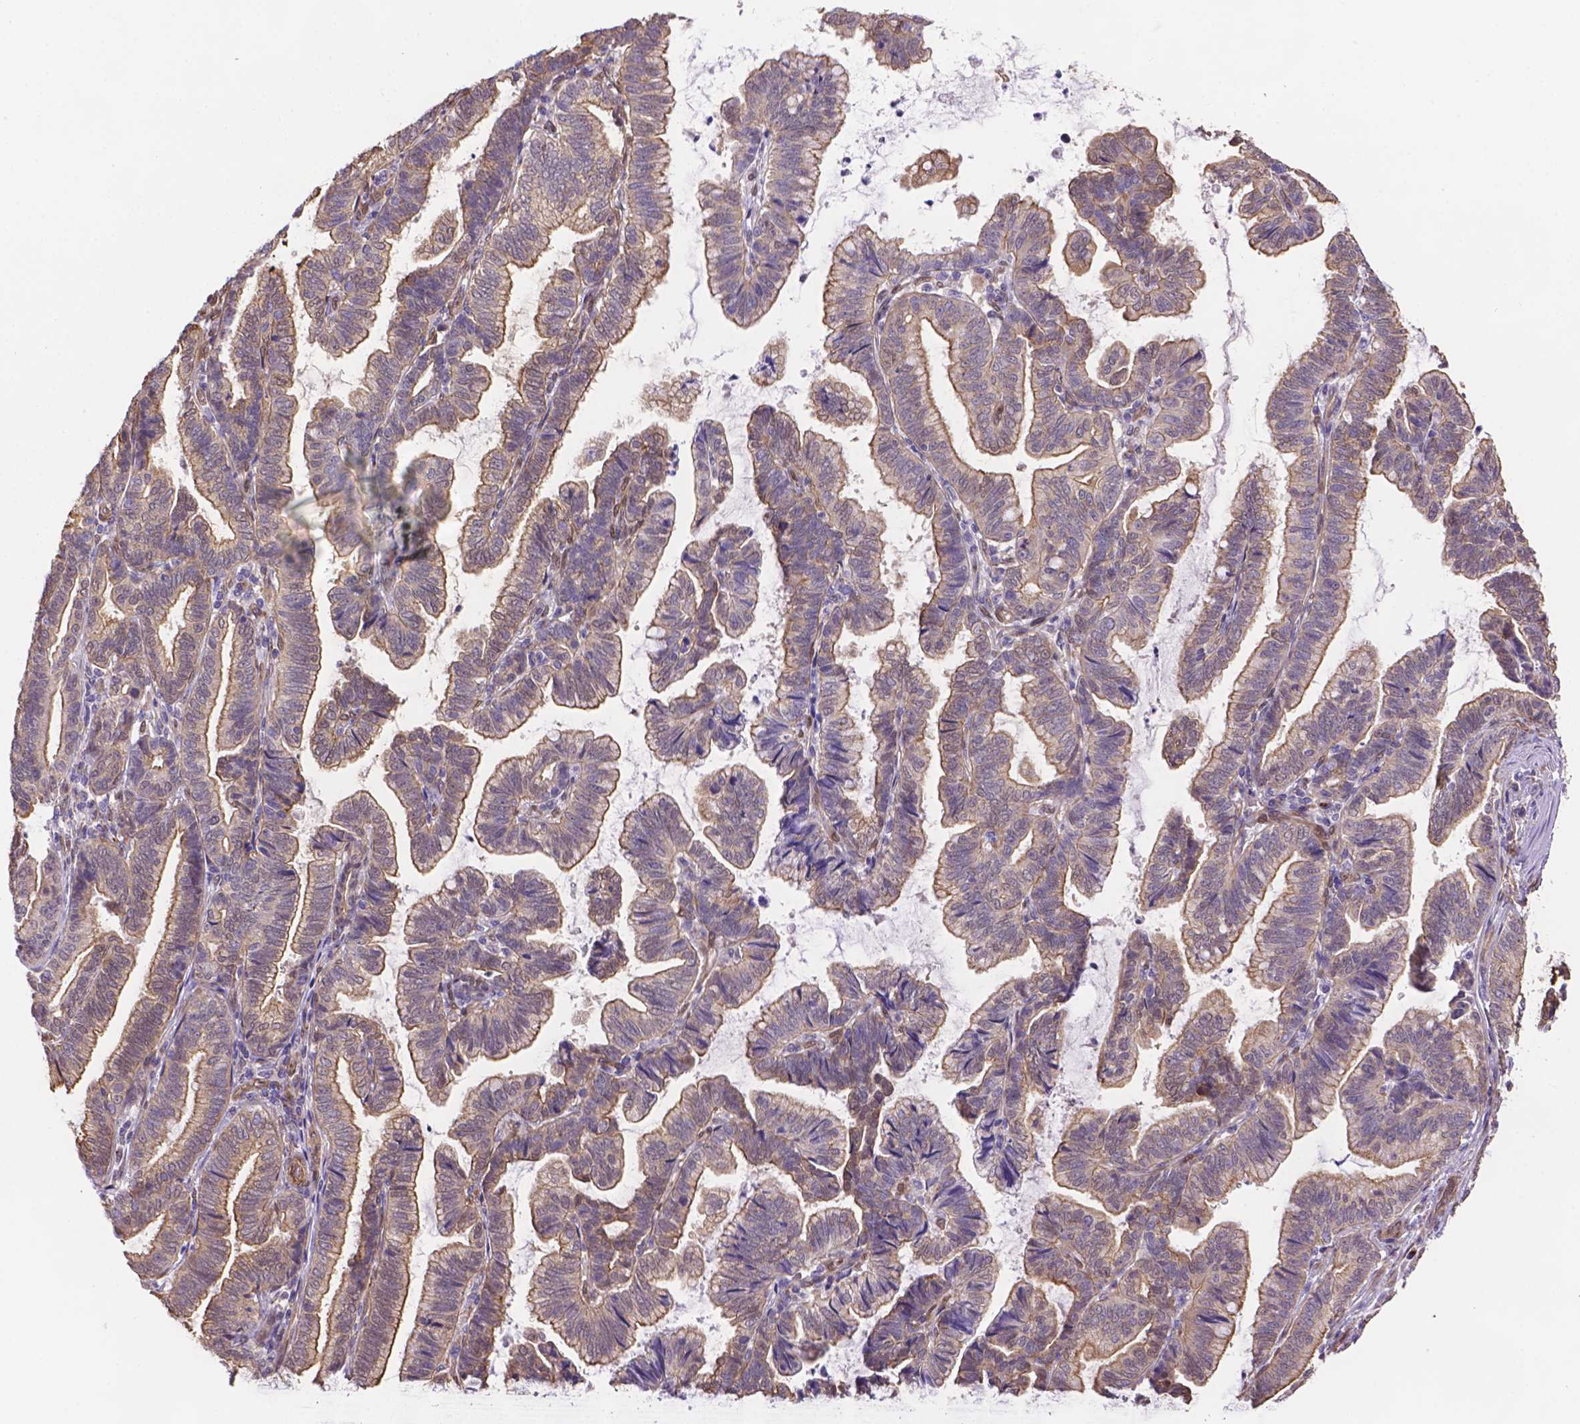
{"staining": {"intensity": "weak", "quantity": "25%-75%", "location": "cytoplasmic/membranous"}, "tissue": "stomach cancer", "cell_type": "Tumor cells", "image_type": "cancer", "snomed": [{"axis": "morphology", "description": "Adenocarcinoma, NOS"}, {"axis": "topography", "description": "Stomach"}], "caption": "DAB immunohistochemical staining of stomach cancer exhibits weak cytoplasmic/membranous protein positivity in approximately 25%-75% of tumor cells.", "gene": "YAP1", "patient": {"sex": "male", "age": 83}}